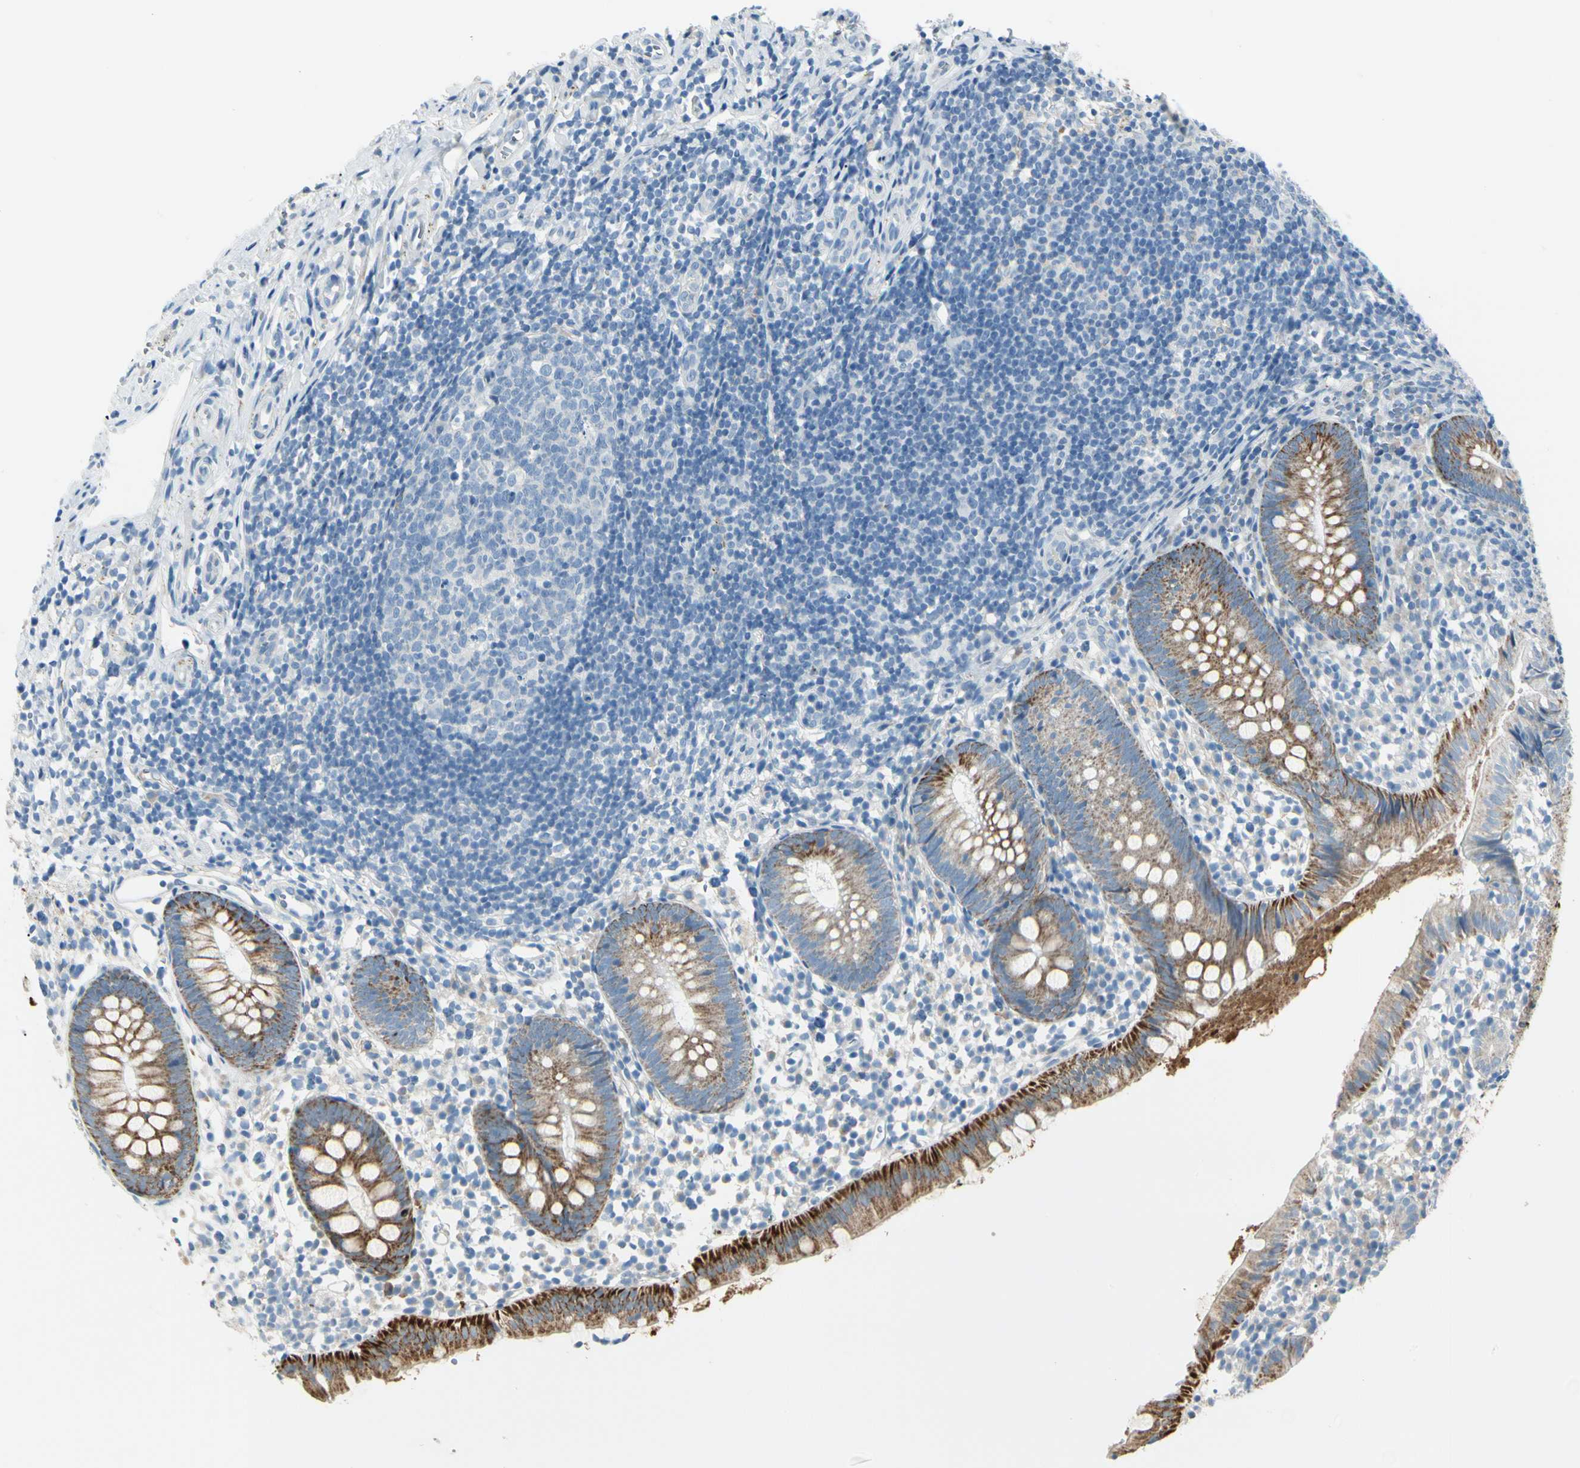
{"staining": {"intensity": "strong", "quantity": ">75%", "location": "cytoplasmic/membranous"}, "tissue": "appendix", "cell_type": "Glandular cells", "image_type": "normal", "snomed": [{"axis": "morphology", "description": "Normal tissue, NOS"}, {"axis": "topography", "description": "Appendix"}], "caption": "Glandular cells reveal high levels of strong cytoplasmic/membranous positivity in about >75% of cells in benign appendix. Ihc stains the protein in brown and the nuclei are stained blue.", "gene": "SLC6A15", "patient": {"sex": "female", "age": 20}}